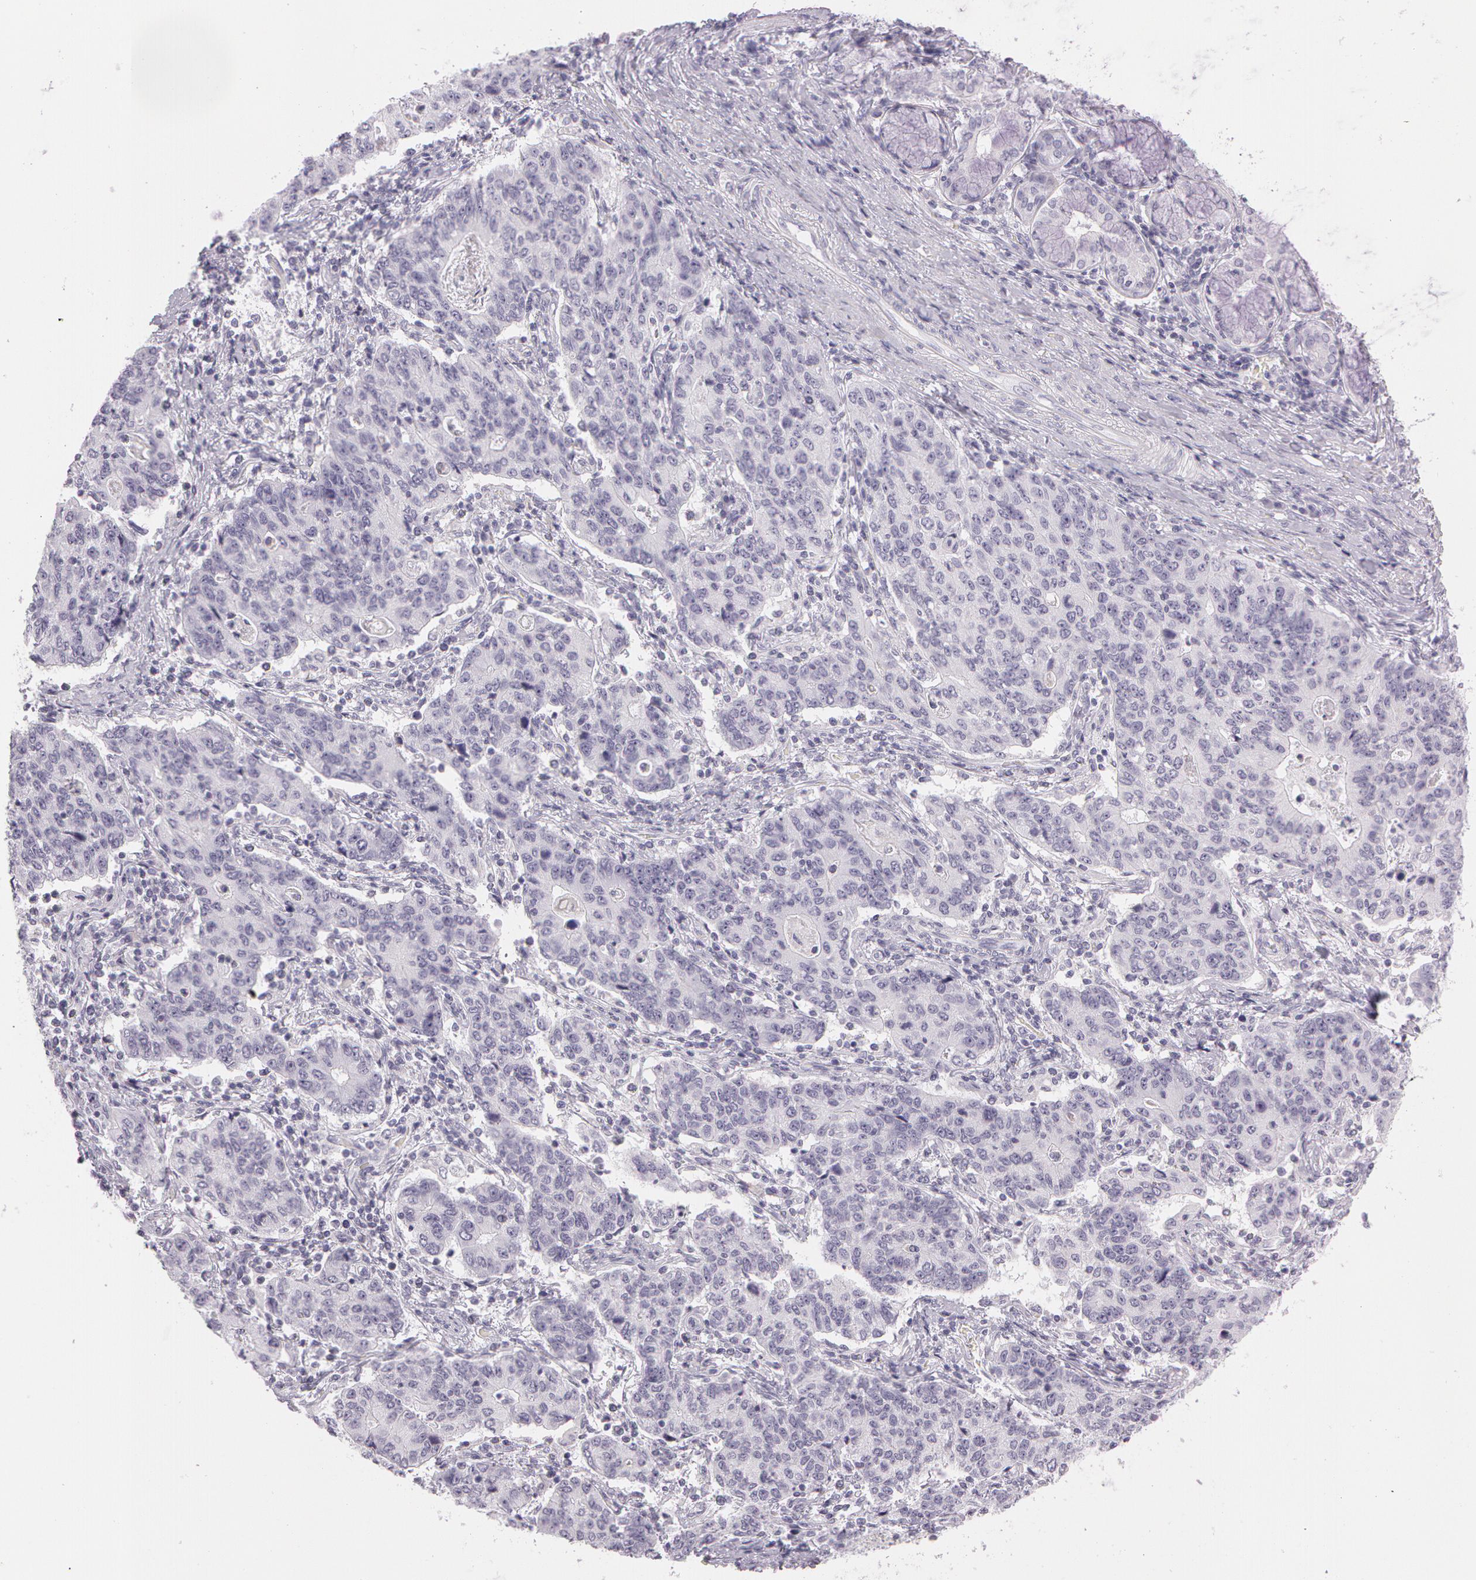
{"staining": {"intensity": "negative", "quantity": "none", "location": "none"}, "tissue": "stomach cancer", "cell_type": "Tumor cells", "image_type": "cancer", "snomed": [{"axis": "morphology", "description": "Adenocarcinoma, NOS"}, {"axis": "topography", "description": "Esophagus"}, {"axis": "topography", "description": "Stomach"}], "caption": "Stomach cancer (adenocarcinoma) was stained to show a protein in brown. There is no significant positivity in tumor cells.", "gene": "OTC", "patient": {"sex": "male", "age": 74}}